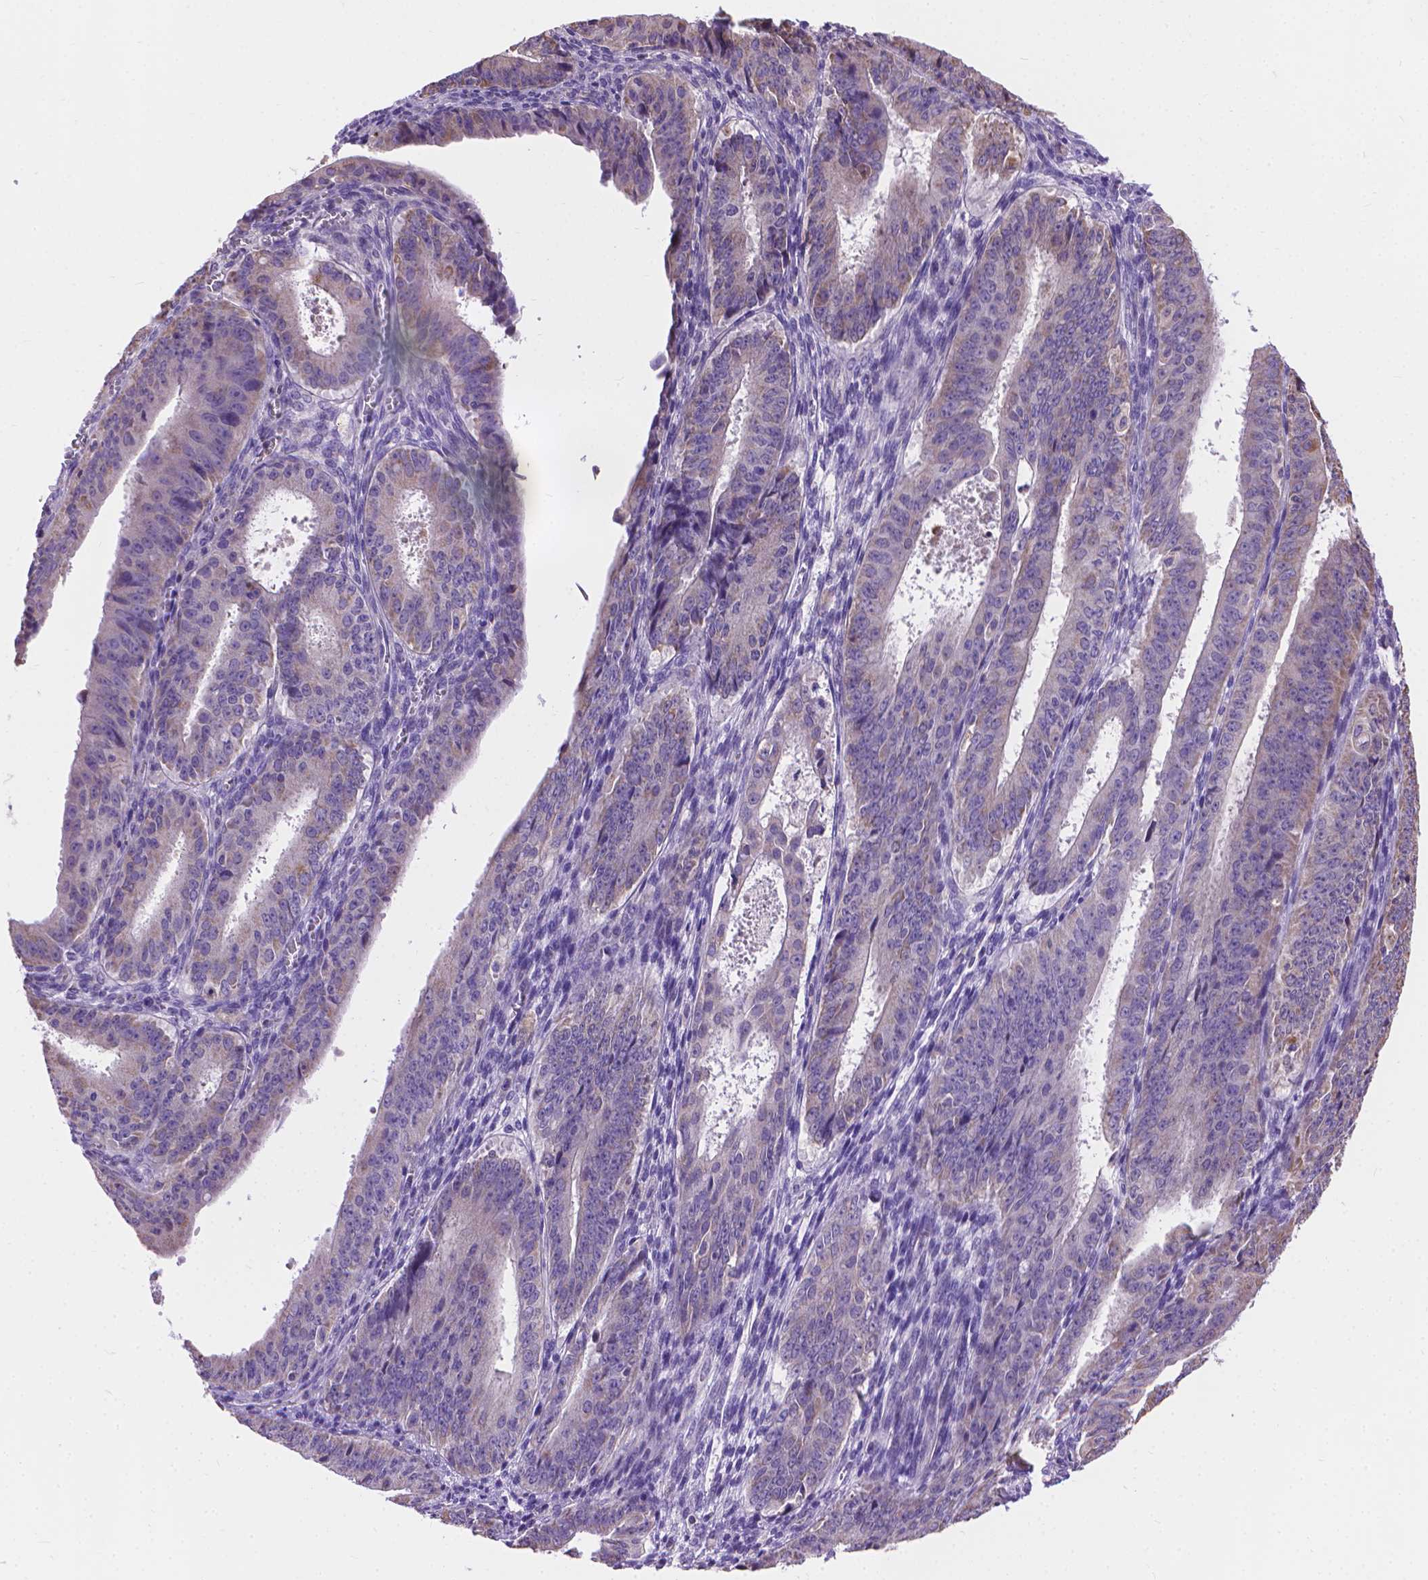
{"staining": {"intensity": "weak", "quantity": "<25%", "location": "cytoplasmic/membranous"}, "tissue": "ovarian cancer", "cell_type": "Tumor cells", "image_type": "cancer", "snomed": [{"axis": "morphology", "description": "Carcinoma, endometroid"}, {"axis": "topography", "description": "Ovary"}], "caption": "The micrograph demonstrates no staining of tumor cells in ovarian endometroid carcinoma.", "gene": "SYN1", "patient": {"sex": "female", "age": 42}}